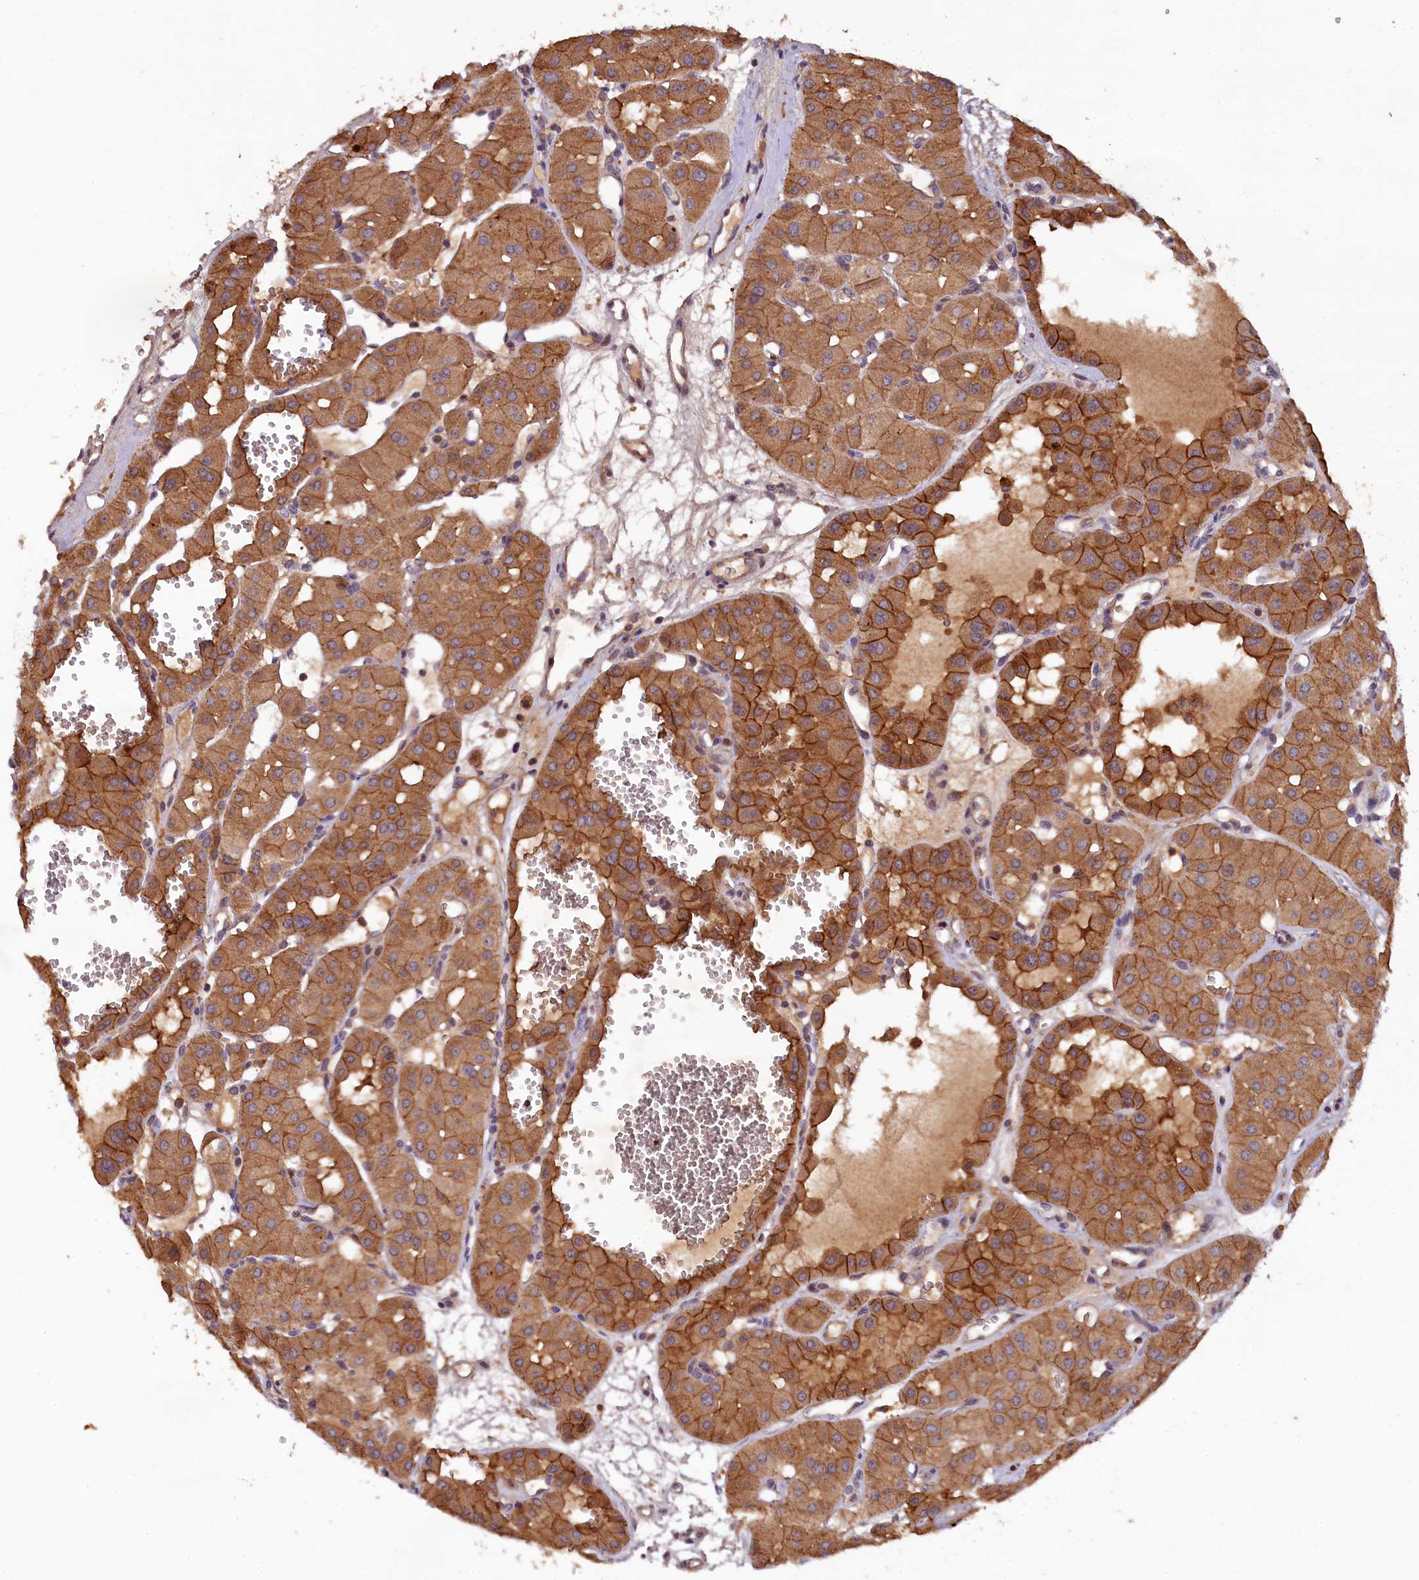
{"staining": {"intensity": "strong", "quantity": ">75%", "location": "cytoplasmic/membranous"}, "tissue": "renal cancer", "cell_type": "Tumor cells", "image_type": "cancer", "snomed": [{"axis": "morphology", "description": "Carcinoma, NOS"}, {"axis": "topography", "description": "Kidney"}], "caption": "An immunohistochemistry histopathology image of neoplastic tissue is shown. Protein staining in brown highlights strong cytoplasmic/membranous positivity in renal cancer (carcinoma) within tumor cells.", "gene": "PLXNB1", "patient": {"sex": "female", "age": 75}}